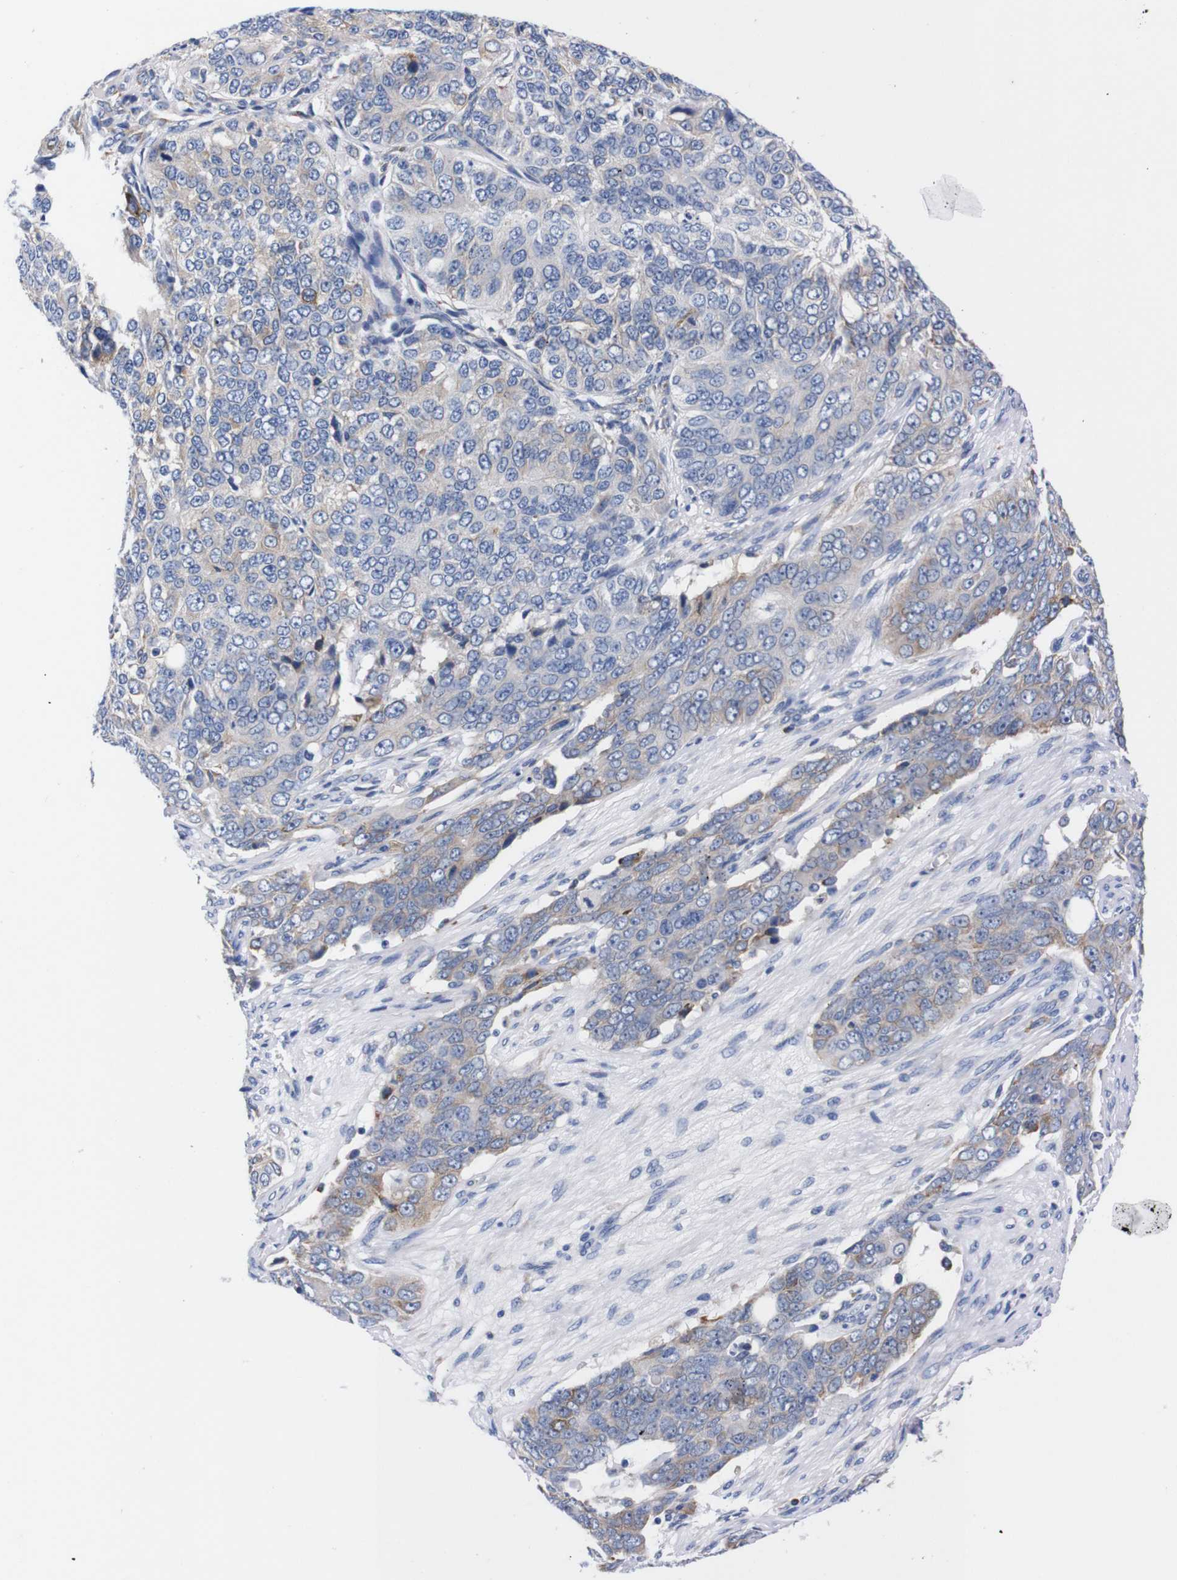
{"staining": {"intensity": "negative", "quantity": "none", "location": "none"}, "tissue": "ovarian cancer", "cell_type": "Tumor cells", "image_type": "cancer", "snomed": [{"axis": "morphology", "description": "Carcinoma, endometroid"}, {"axis": "topography", "description": "Ovary"}], "caption": "Immunohistochemistry (IHC) micrograph of human ovarian cancer (endometroid carcinoma) stained for a protein (brown), which shows no expression in tumor cells.", "gene": "NEBL", "patient": {"sex": "female", "age": 51}}